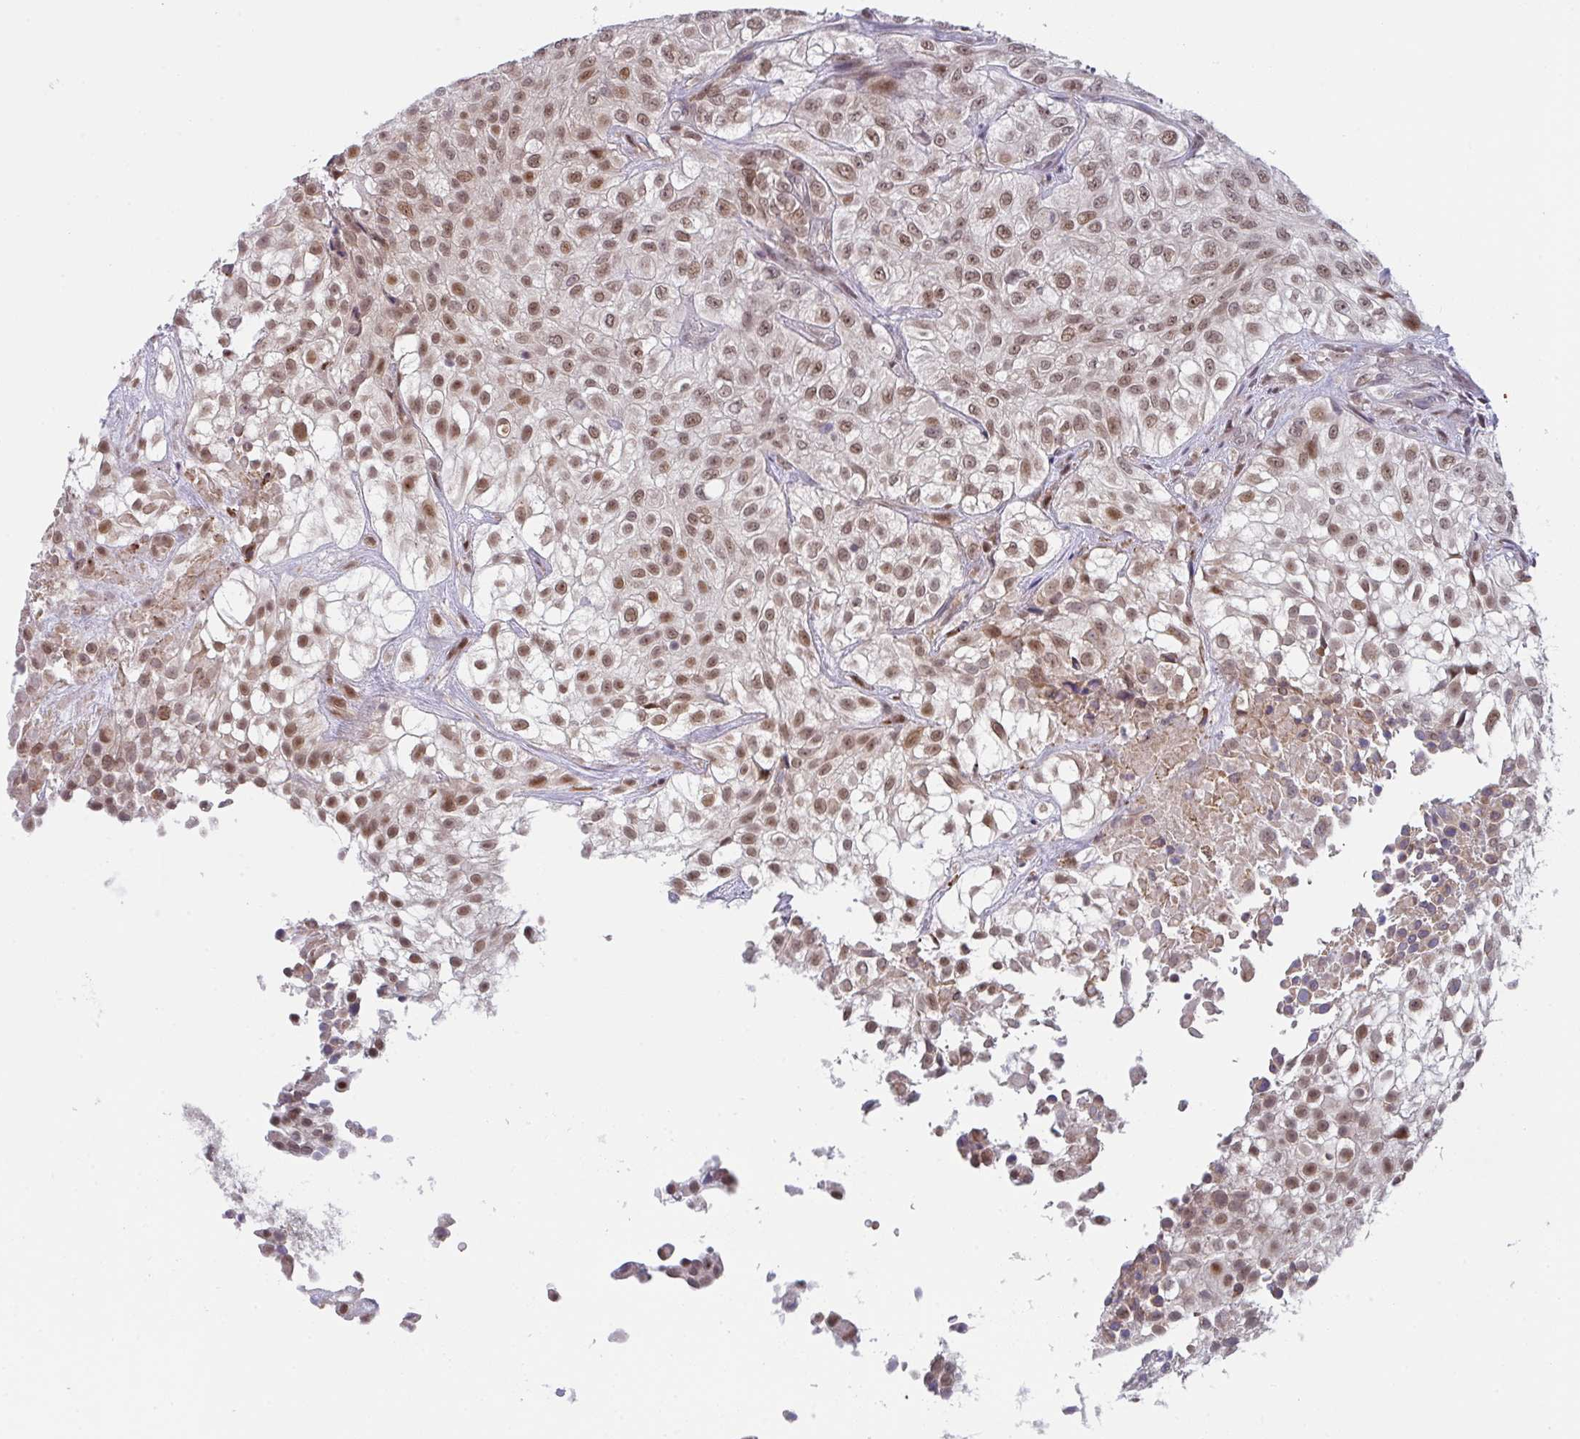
{"staining": {"intensity": "moderate", "quantity": ">75%", "location": "nuclear"}, "tissue": "urothelial cancer", "cell_type": "Tumor cells", "image_type": "cancer", "snomed": [{"axis": "morphology", "description": "Urothelial carcinoma, High grade"}, {"axis": "topography", "description": "Urinary bladder"}], "caption": "This photomicrograph exhibits urothelial carcinoma (high-grade) stained with immunohistochemistry to label a protein in brown. The nuclear of tumor cells show moderate positivity for the protein. Nuclei are counter-stained blue.", "gene": "RBM18", "patient": {"sex": "male", "age": 56}}